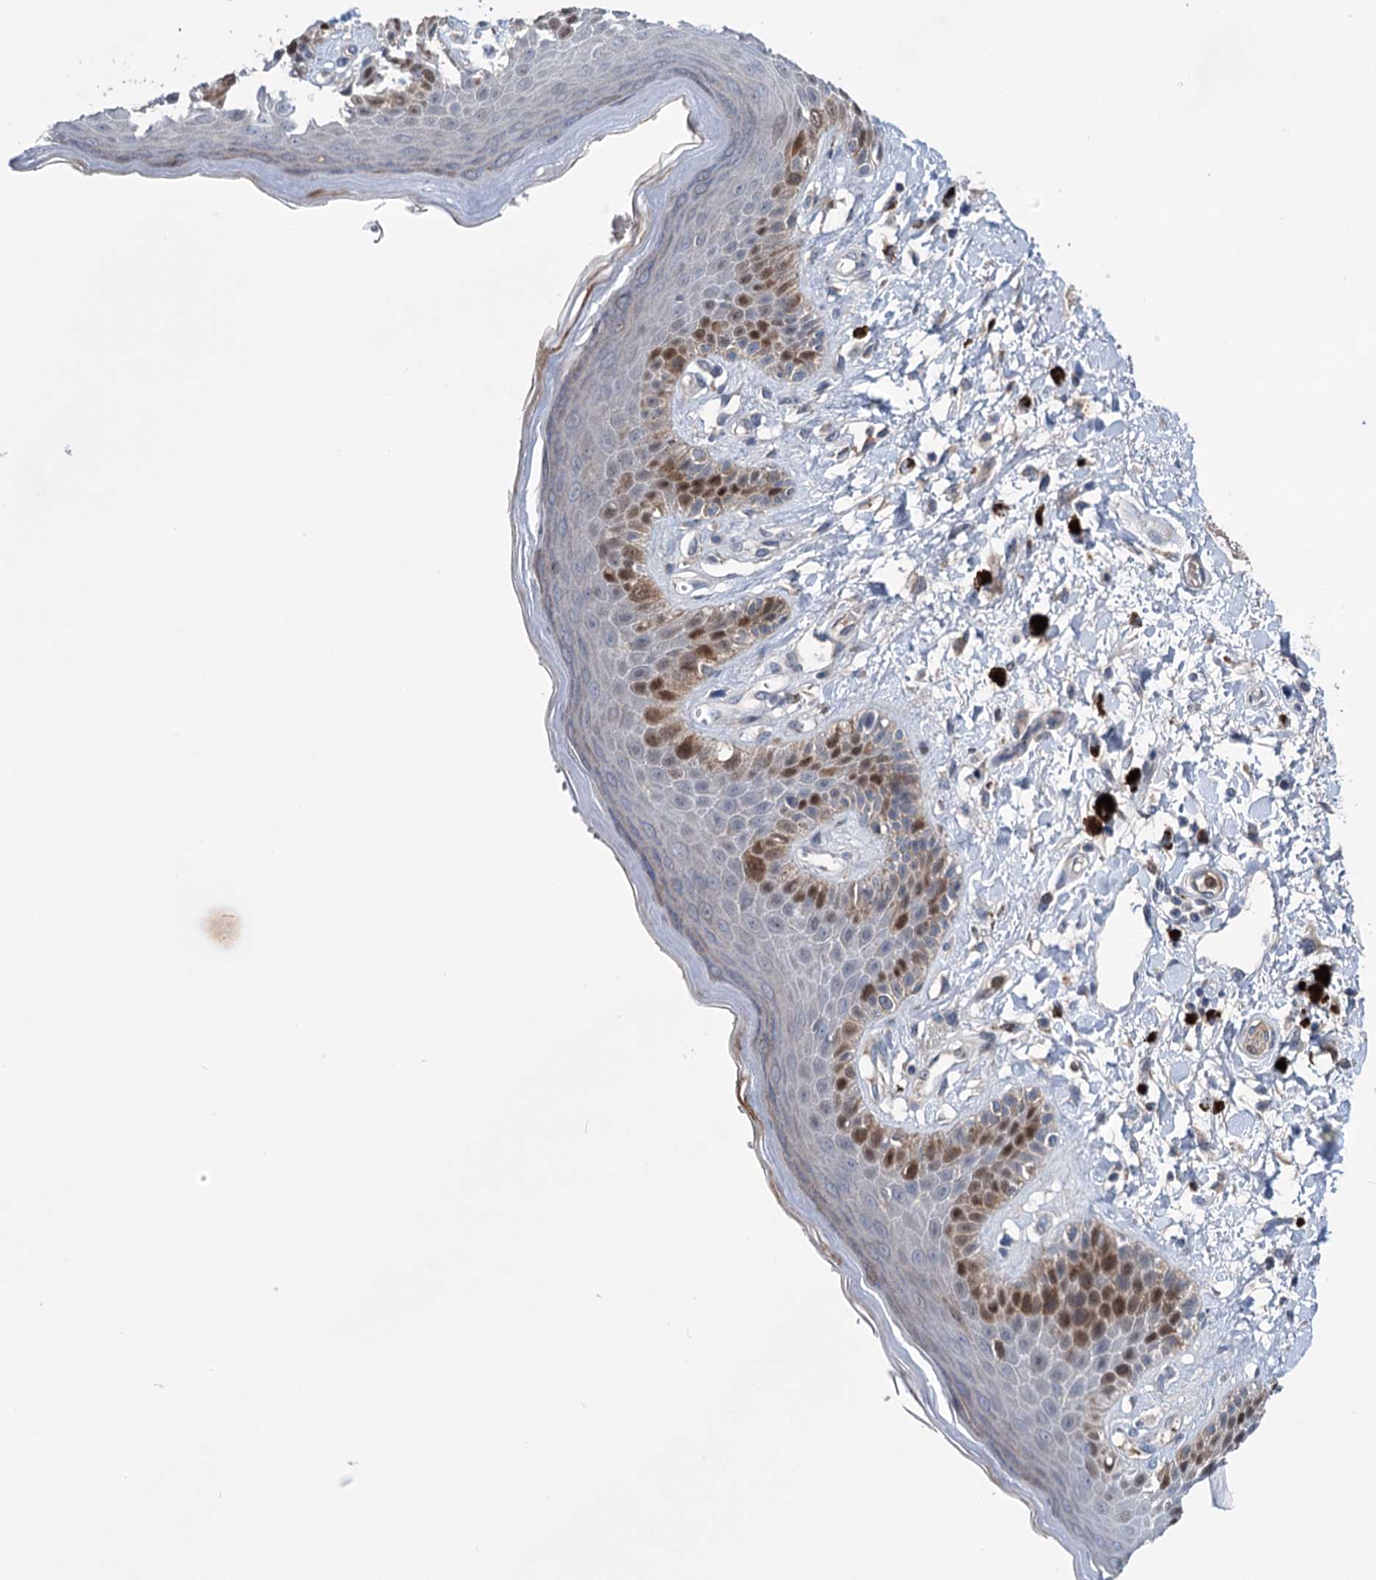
{"staining": {"intensity": "moderate", "quantity": "<25%", "location": "cytoplasmic/membranous,nuclear"}, "tissue": "skin", "cell_type": "Epidermal cells", "image_type": "normal", "snomed": [{"axis": "morphology", "description": "Normal tissue, NOS"}, {"axis": "topography", "description": "Anal"}], "caption": "Epidermal cells show low levels of moderate cytoplasmic/membranous,nuclear expression in about <25% of cells in normal skin.", "gene": "NCAPD2", "patient": {"sex": "female", "age": 78}}